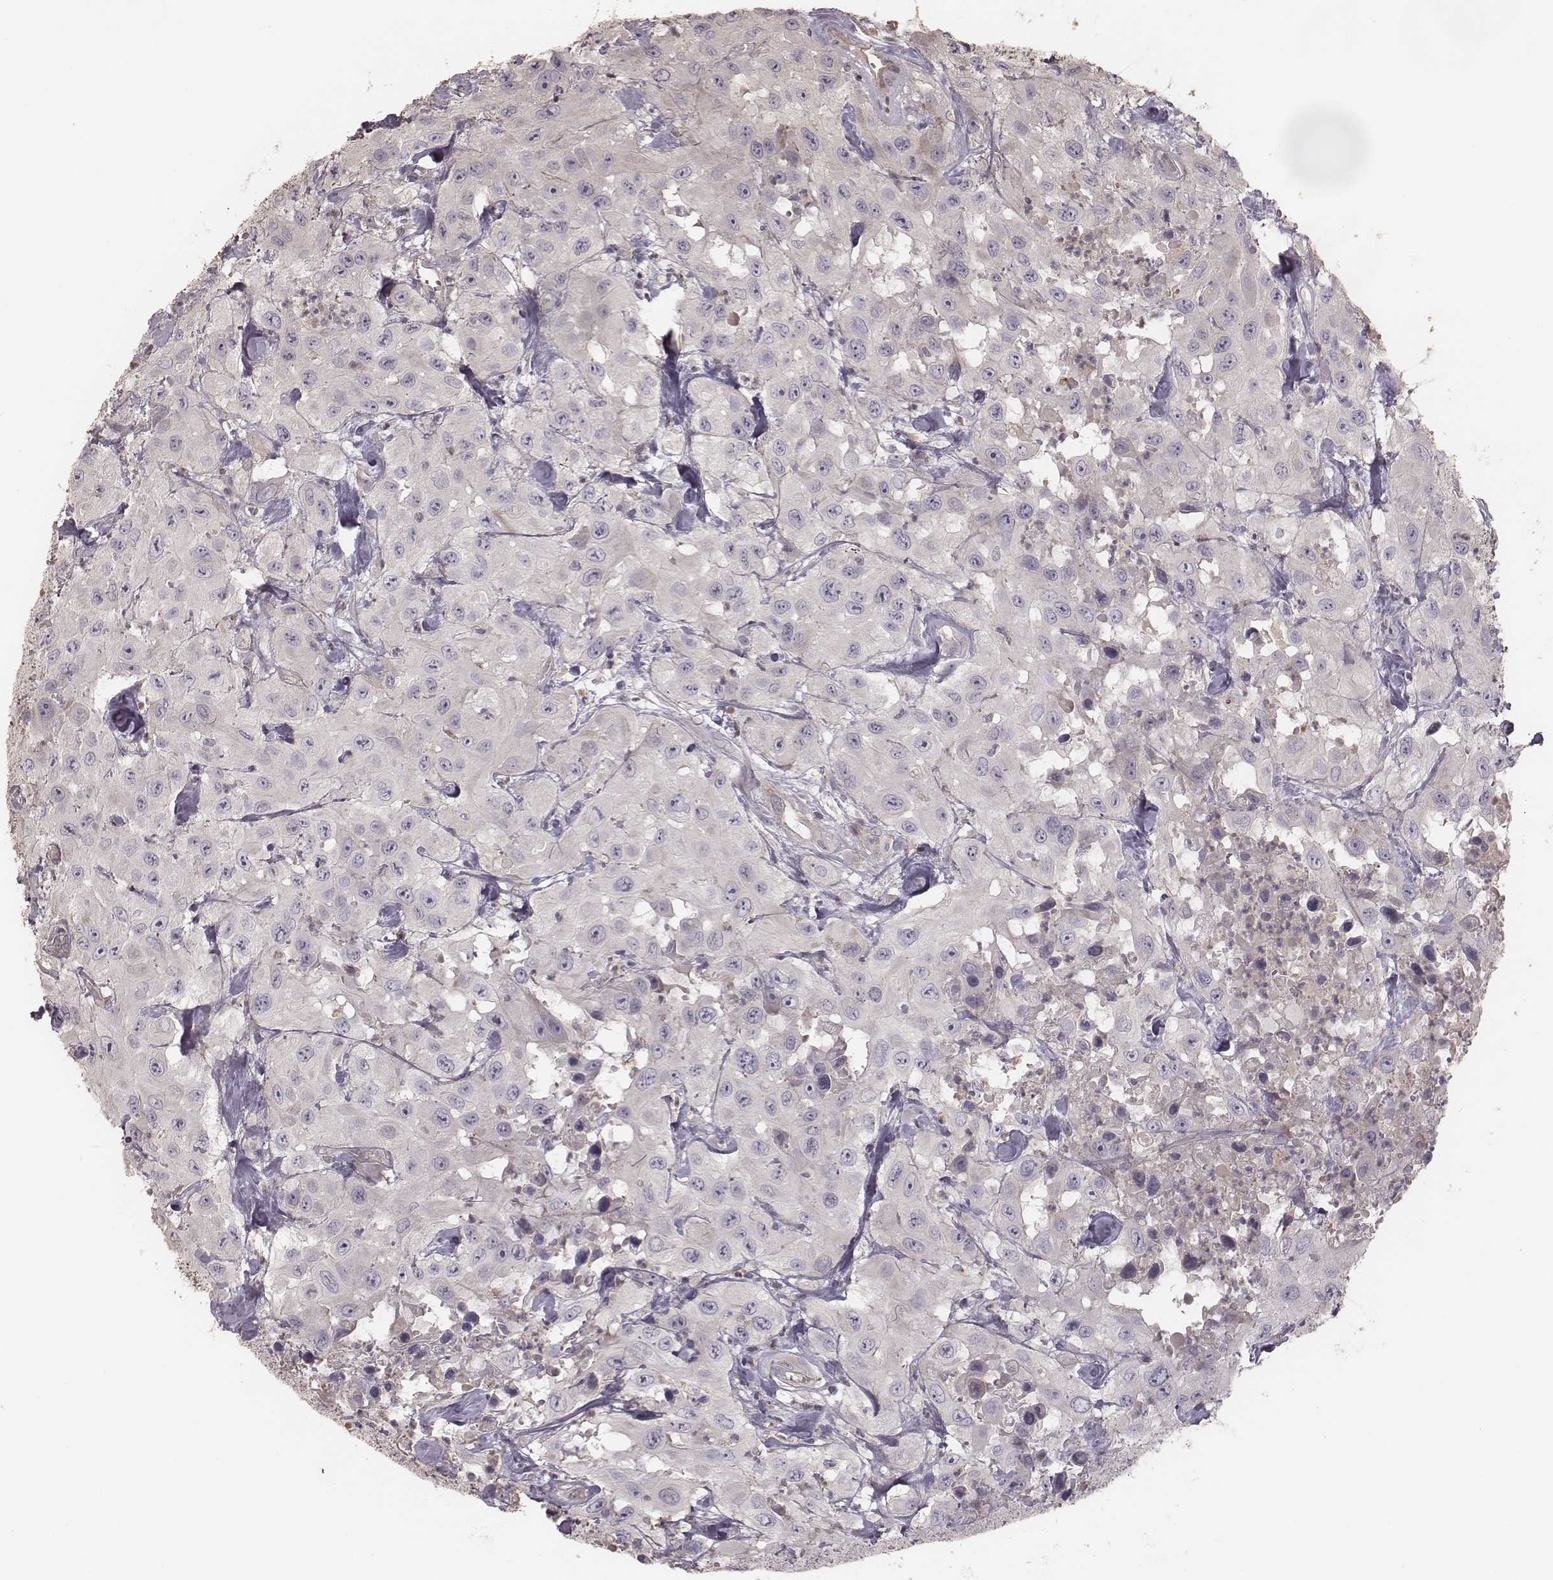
{"staining": {"intensity": "negative", "quantity": "none", "location": "none"}, "tissue": "urothelial cancer", "cell_type": "Tumor cells", "image_type": "cancer", "snomed": [{"axis": "morphology", "description": "Urothelial carcinoma, High grade"}, {"axis": "topography", "description": "Urinary bladder"}], "caption": "An IHC image of urothelial cancer is shown. There is no staining in tumor cells of urothelial cancer.", "gene": "OTOGL", "patient": {"sex": "male", "age": 79}}